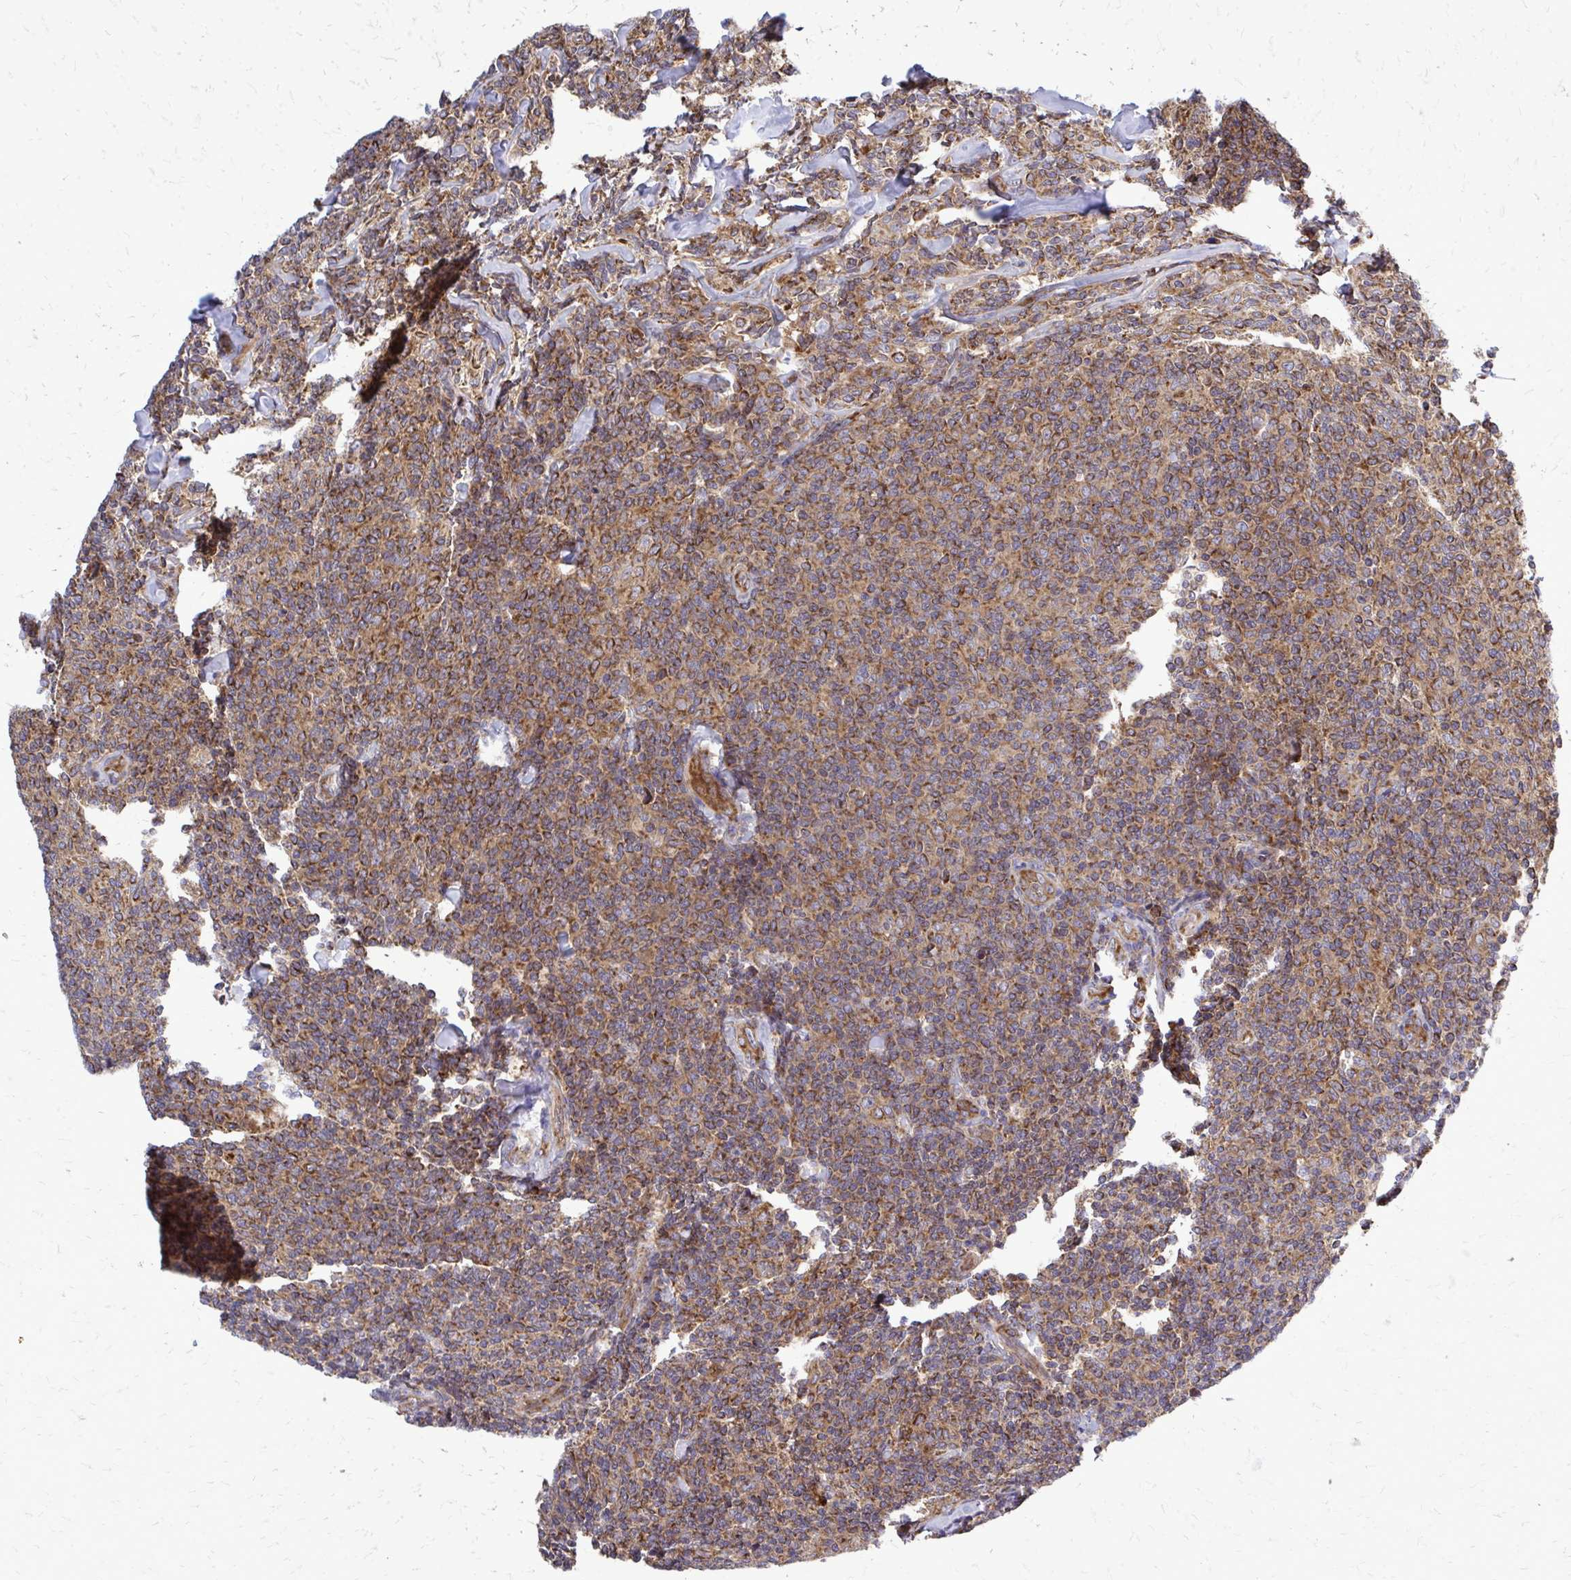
{"staining": {"intensity": "strong", "quantity": ">75%", "location": "cytoplasmic/membranous"}, "tissue": "lymphoma", "cell_type": "Tumor cells", "image_type": "cancer", "snomed": [{"axis": "morphology", "description": "Malignant lymphoma, non-Hodgkin's type, Low grade"}, {"axis": "topography", "description": "Lymph node"}], "caption": "The image displays staining of lymphoma, revealing strong cytoplasmic/membranous protein expression (brown color) within tumor cells. (brown staining indicates protein expression, while blue staining denotes nuclei).", "gene": "PDK4", "patient": {"sex": "female", "age": 56}}